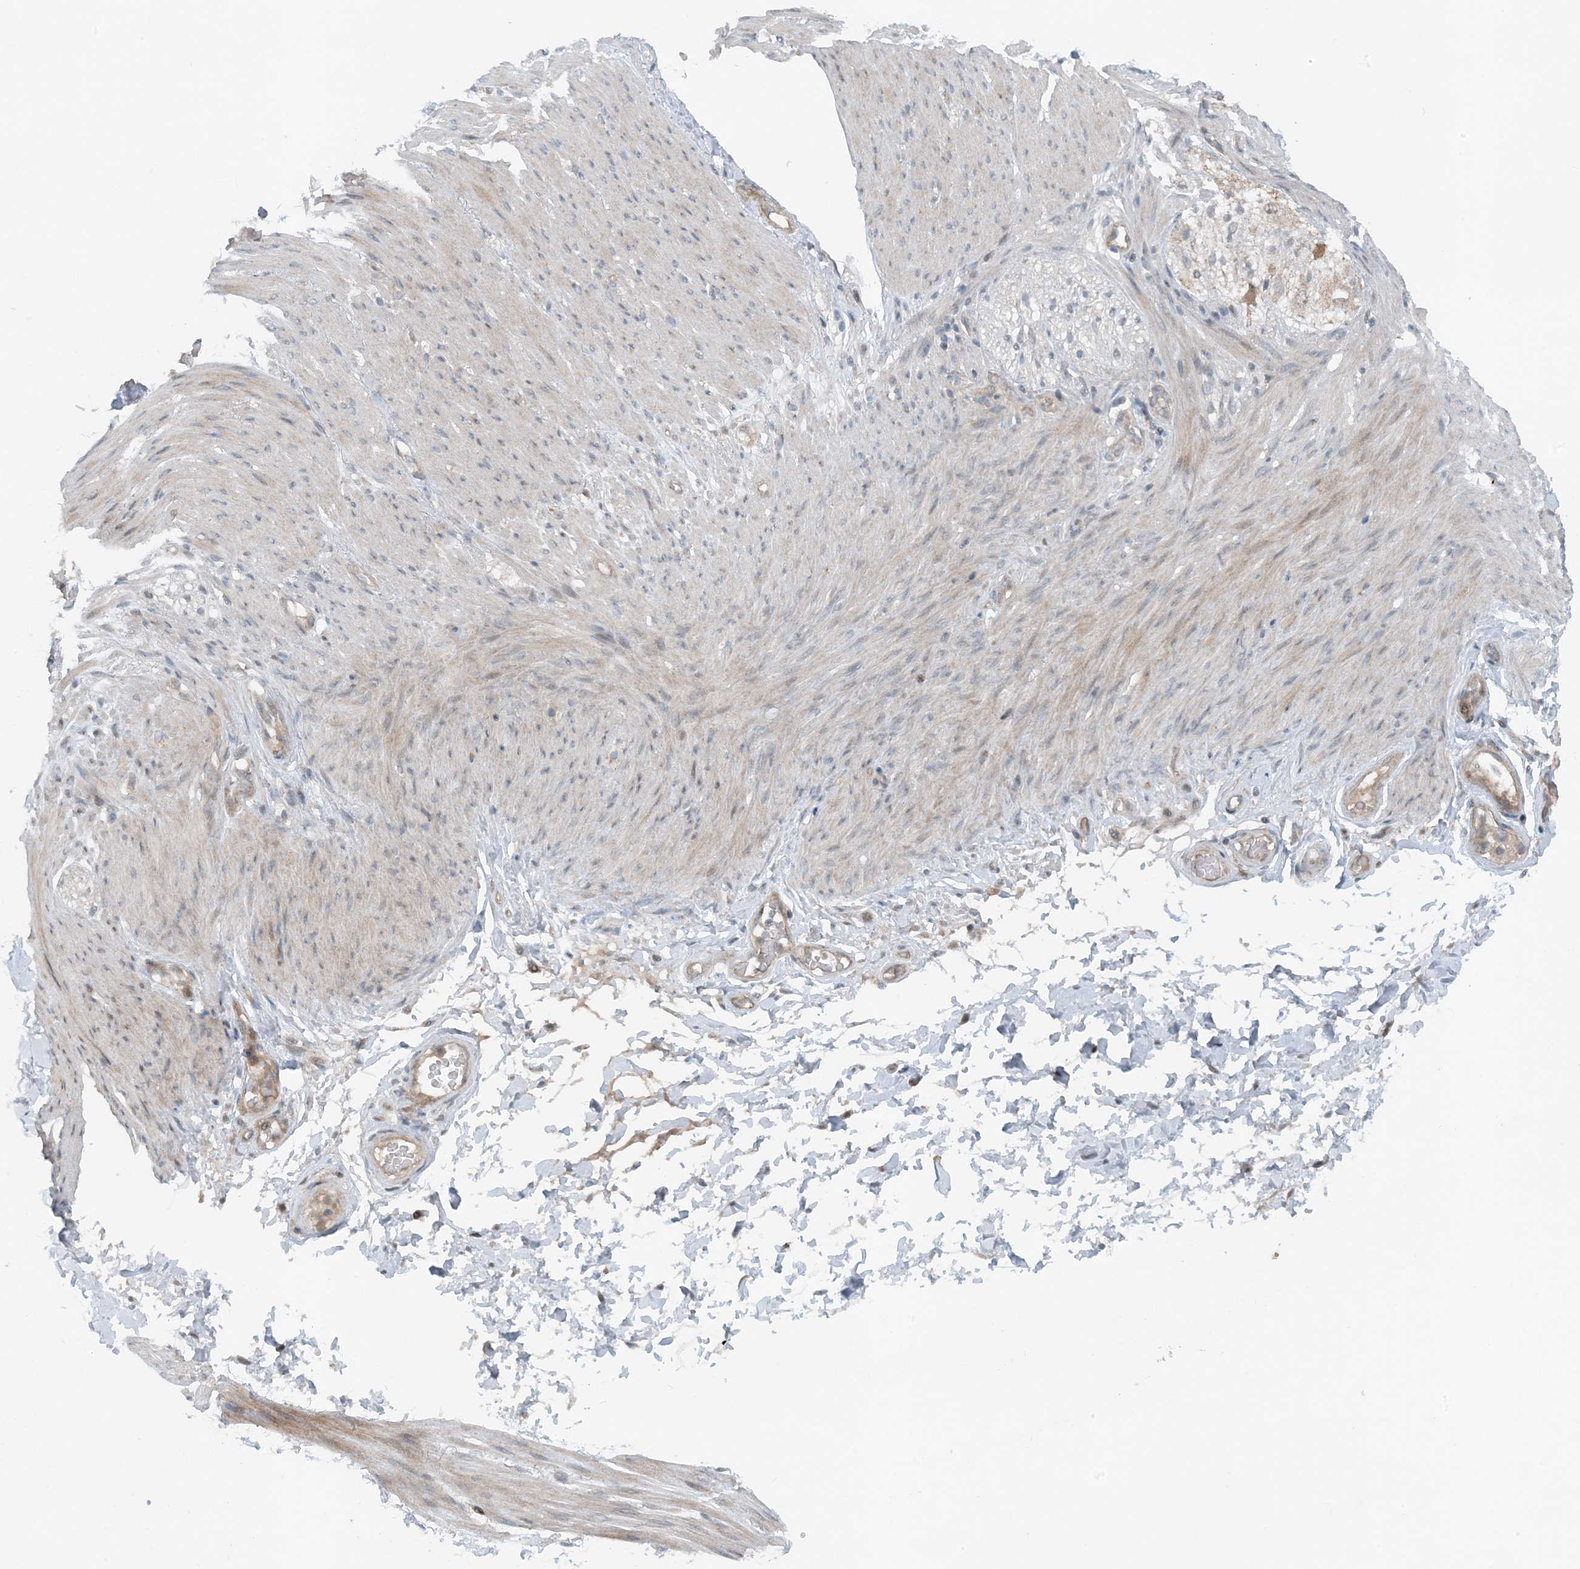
{"staining": {"intensity": "weak", "quantity": "<25%", "location": "cytoplasmic/membranous"}, "tissue": "adipose tissue", "cell_type": "Adipocytes", "image_type": "normal", "snomed": [{"axis": "morphology", "description": "Normal tissue, NOS"}, {"axis": "topography", "description": "Colon"}, {"axis": "topography", "description": "Peripheral nerve tissue"}], "caption": "Immunohistochemistry of benign adipose tissue shows no positivity in adipocytes. Brightfield microscopy of immunohistochemistry (IHC) stained with DAB (brown) and hematoxylin (blue), captured at high magnification.", "gene": "MITD1", "patient": {"sex": "female", "age": 61}}